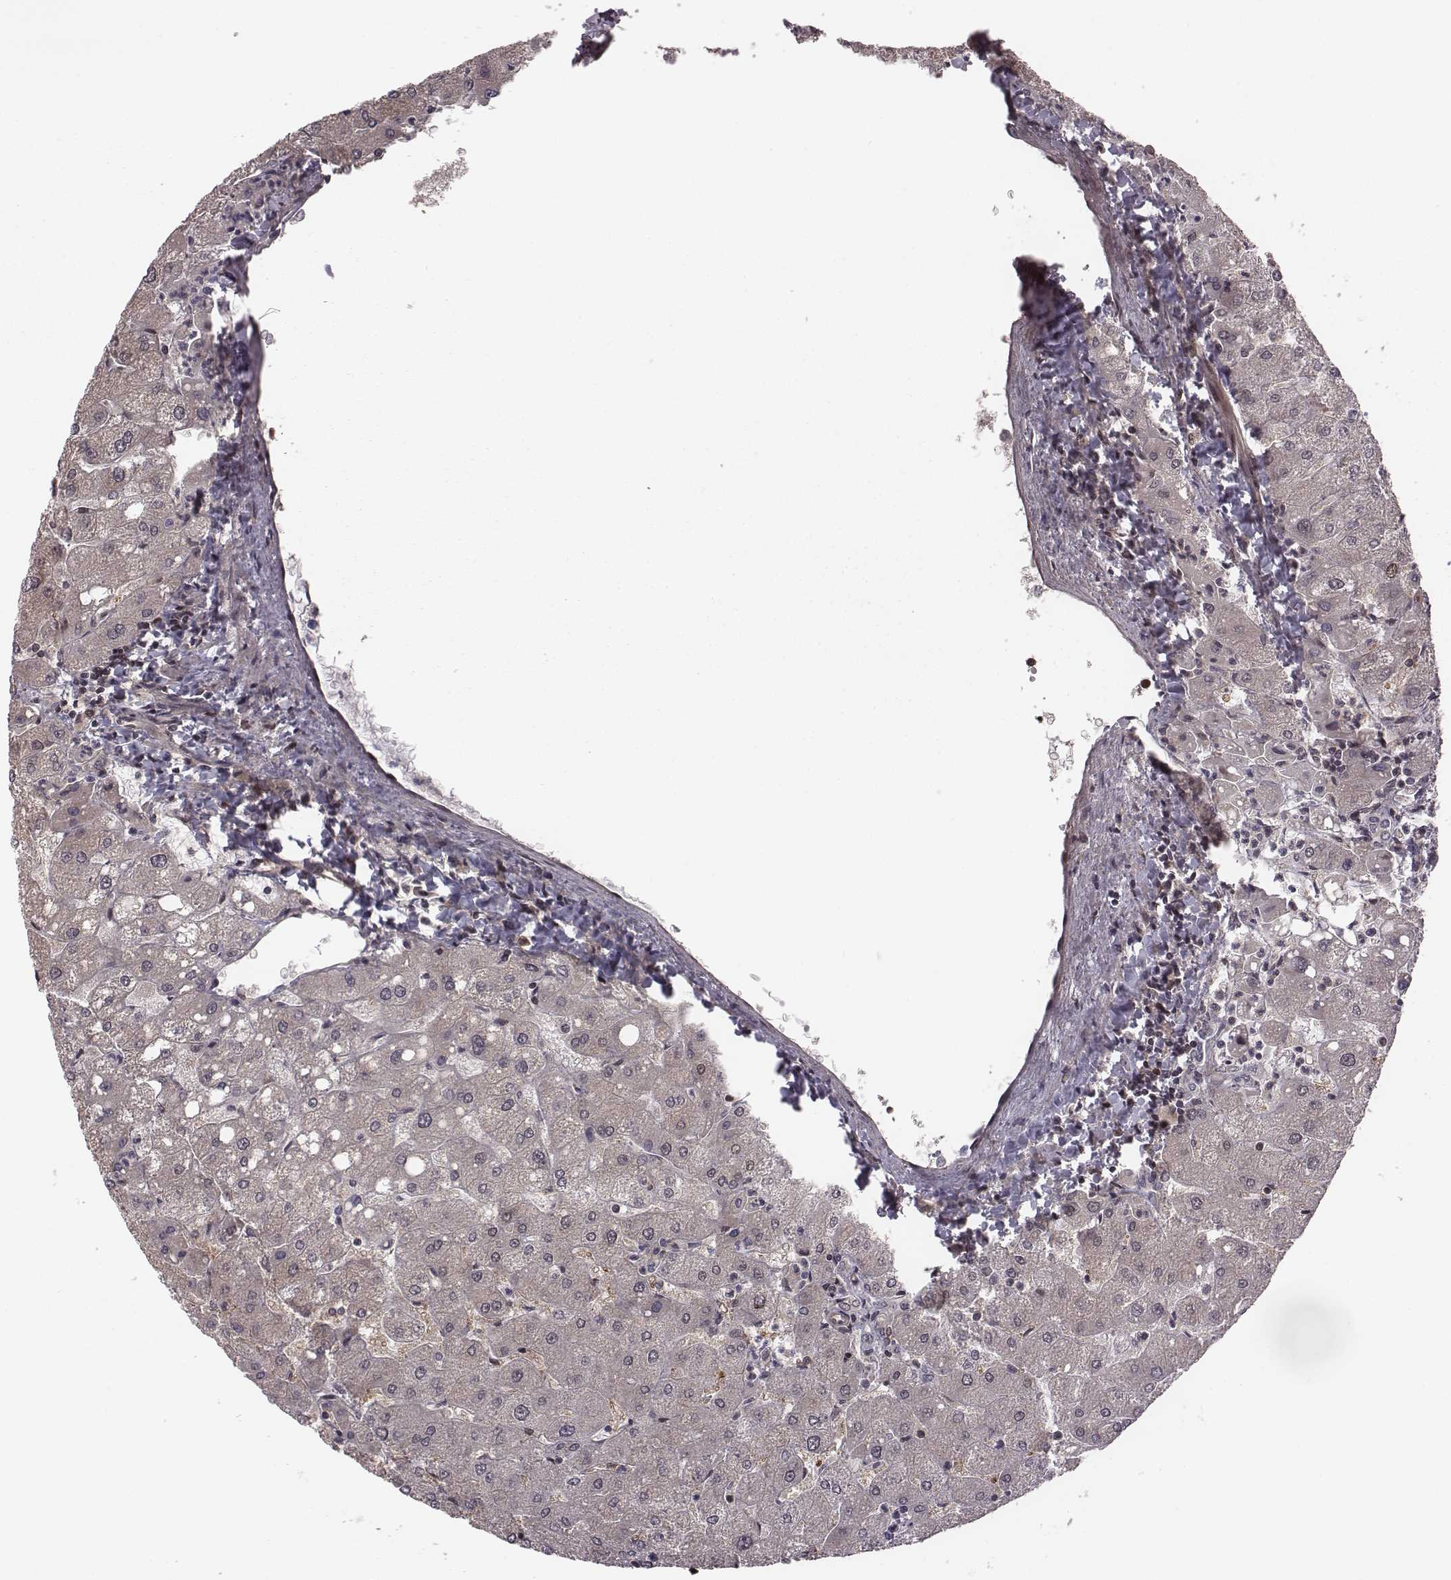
{"staining": {"intensity": "weak", "quantity": "<25%", "location": "cytoplasmic/membranous"}, "tissue": "liver", "cell_type": "Cholangiocytes", "image_type": "normal", "snomed": [{"axis": "morphology", "description": "Normal tissue, NOS"}, {"axis": "topography", "description": "Liver"}], "caption": "Liver stained for a protein using immunohistochemistry shows no staining cholangiocytes.", "gene": "RPL3", "patient": {"sex": "male", "age": 67}}